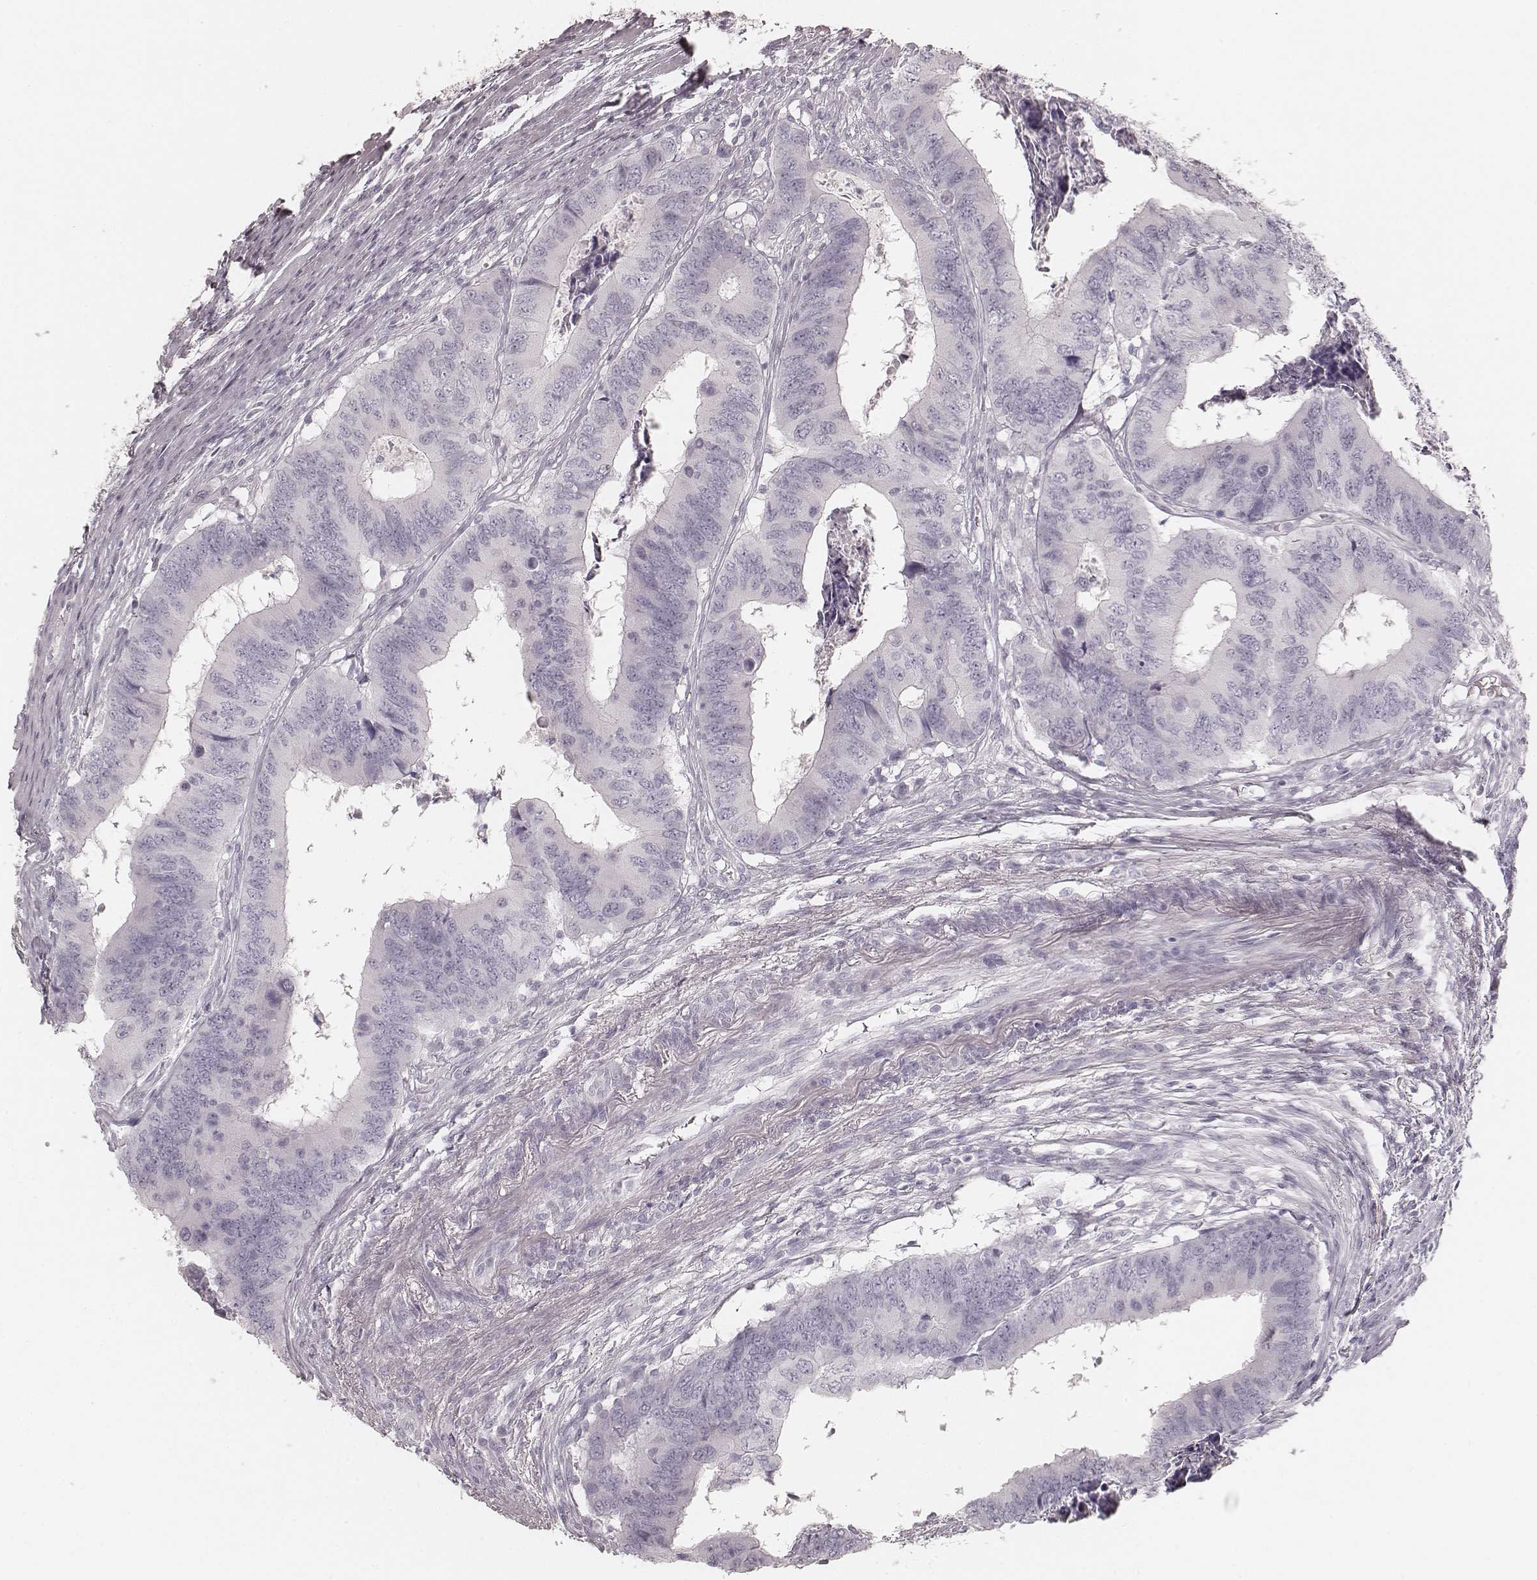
{"staining": {"intensity": "negative", "quantity": "none", "location": "none"}, "tissue": "colorectal cancer", "cell_type": "Tumor cells", "image_type": "cancer", "snomed": [{"axis": "morphology", "description": "Adenocarcinoma, NOS"}, {"axis": "topography", "description": "Colon"}], "caption": "The IHC photomicrograph has no significant positivity in tumor cells of colorectal cancer (adenocarcinoma) tissue. (DAB IHC, high magnification).", "gene": "KRT34", "patient": {"sex": "male", "age": 53}}